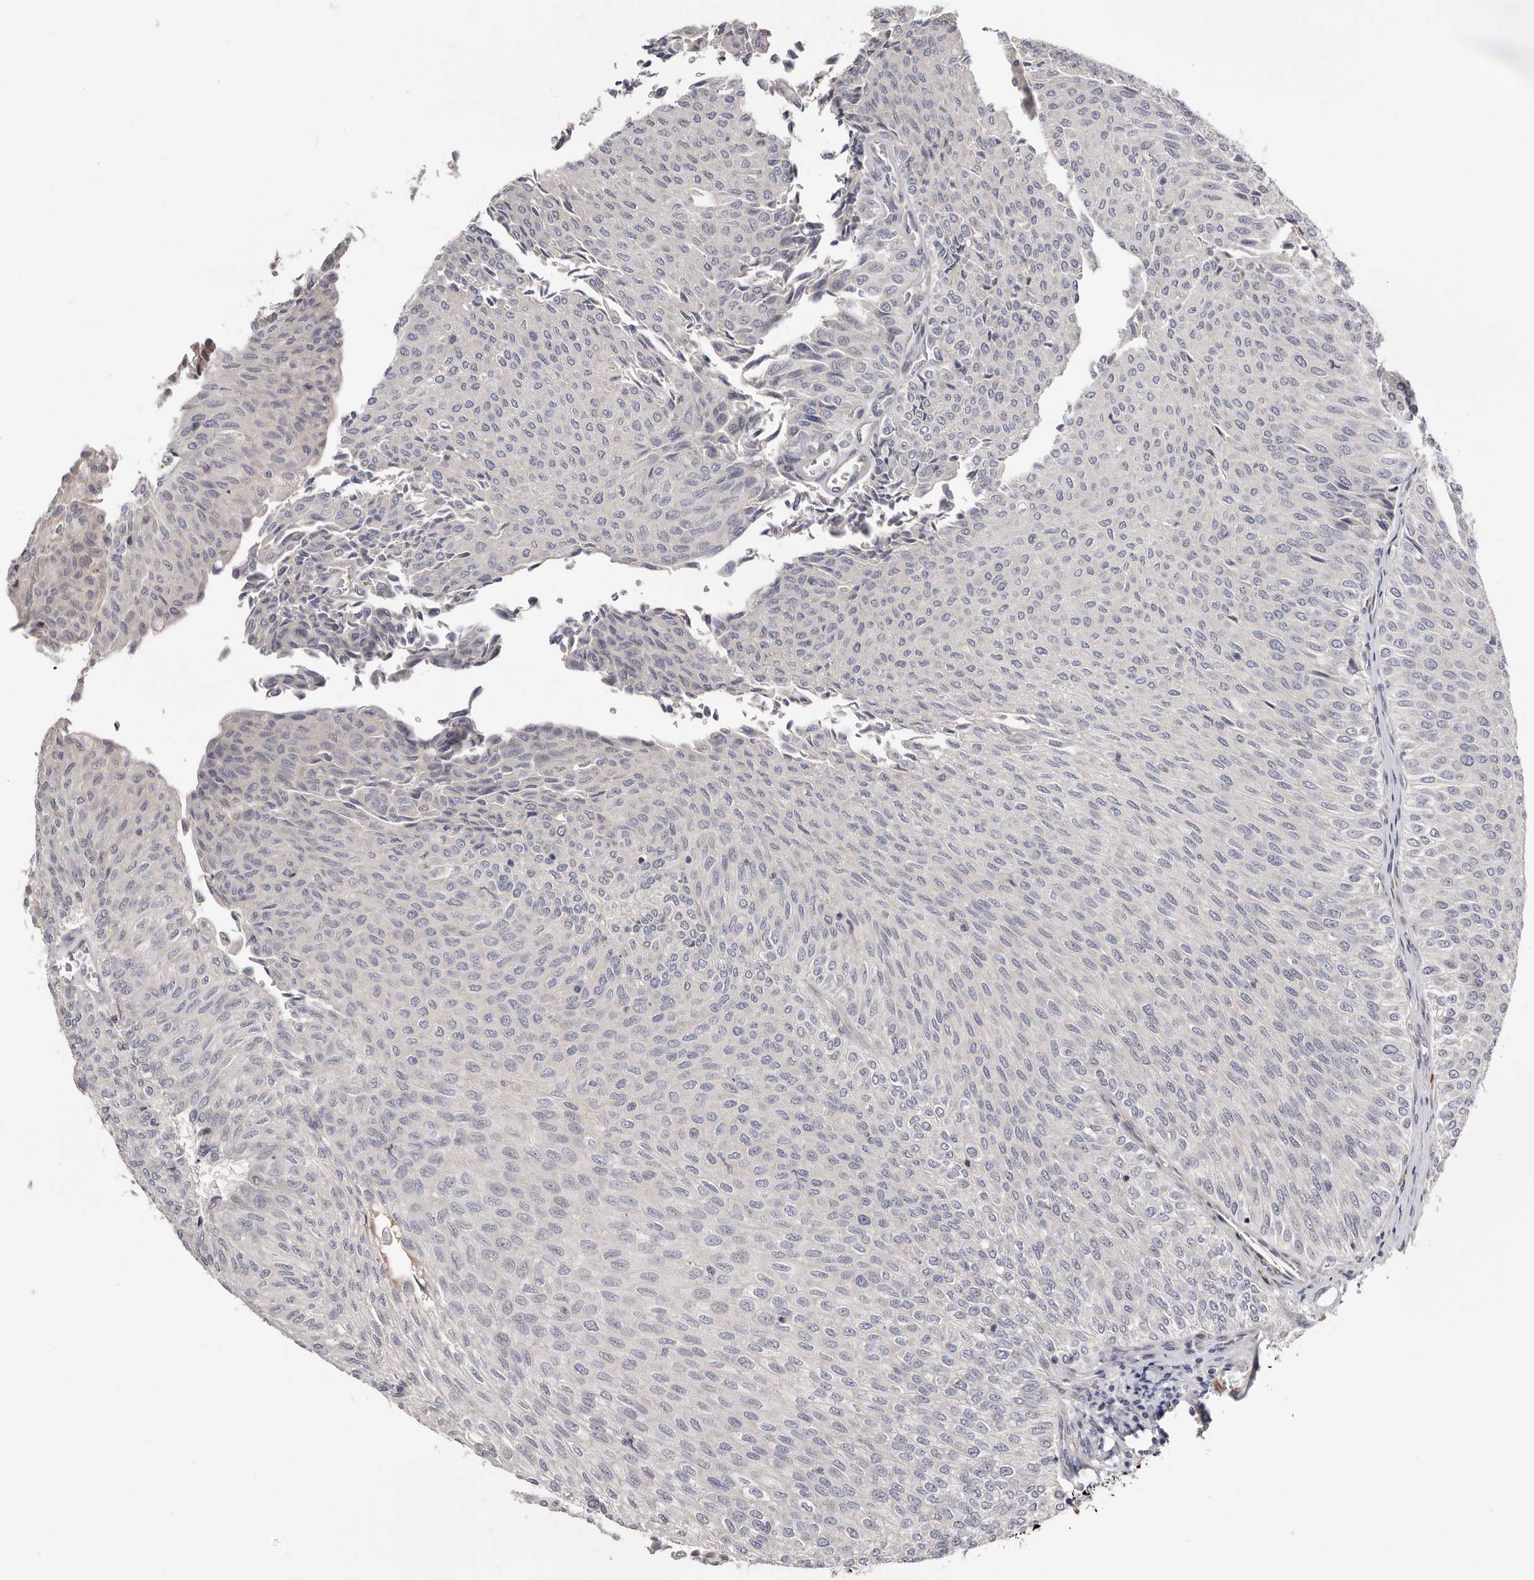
{"staining": {"intensity": "negative", "quantity": "none", "location": "none"}, "tissue": "urothelial cancer", "cell_type": "Tumor cells", "image_type": "cancer", "snomed": [{"axis": "morphology", "description": "Urothelial carcinoma, Low grade"}, {"axis": "topography", "description": "Urinary bladder"}], "caption": "An image of urothelial carcinoma (low-grade) stained for a protein reveals no brown staining in tumor cells. Nuclei are stained in blue.", "gene": "USH1C", "patient": {"sex": "male", "age": 78}}